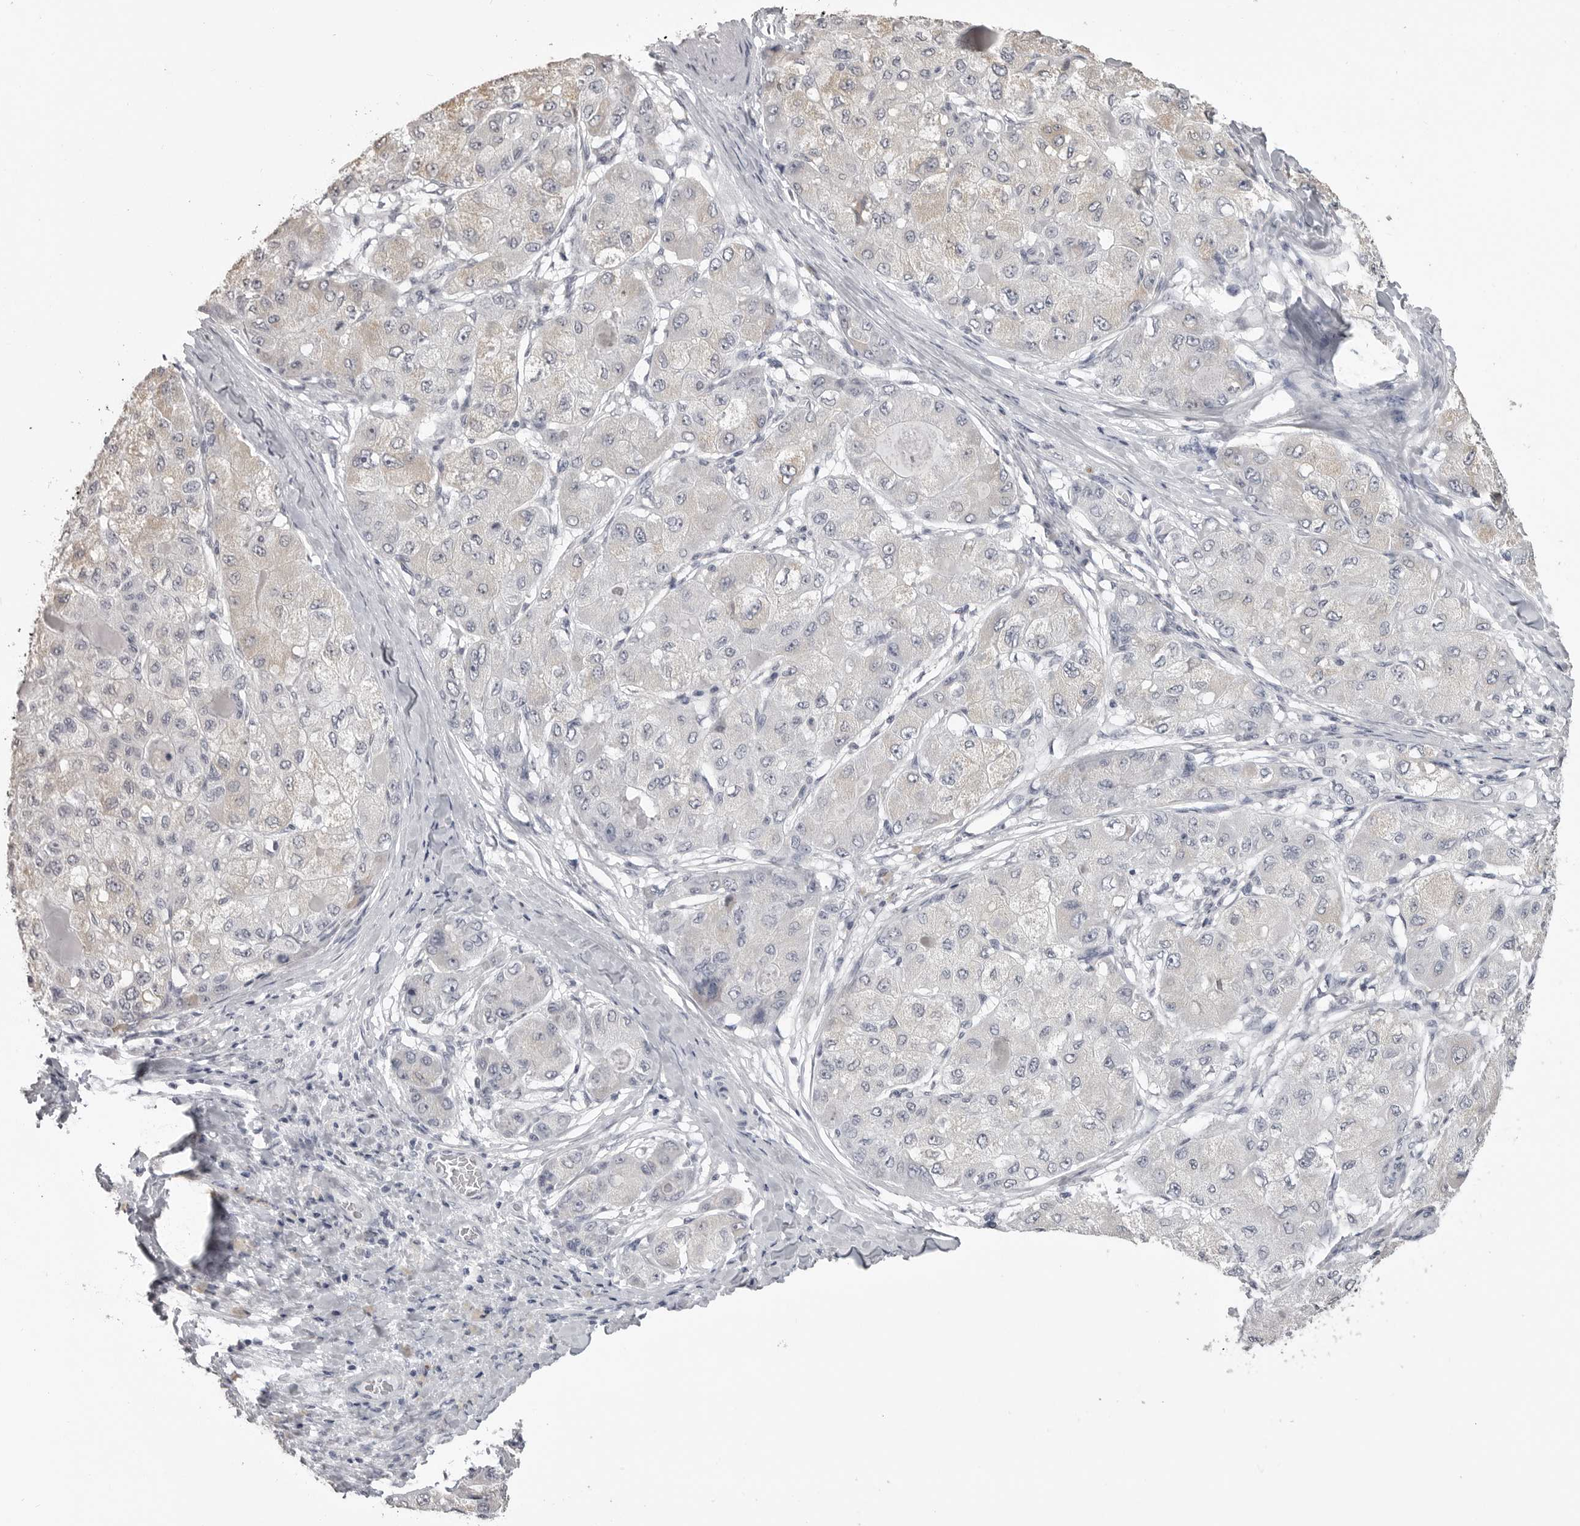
{"staining": {"intensity": "weak", "quantity": "<25%", "location": "cytoplasmic/membranous"}, "tissue": "liver cancer", "cell_type": "Tumor cells", "image_type": "cancer", "snomed": [{"axis": "morphology", "description": "Carcinoma, Hepatocellular, NOS"}, {"axis": "topography", "description": "Liver"}], "caption": "DAB immunohistochemical staining of human hepatocellular carcinoma (liver) shows no significant expression in tumor cells.", "gene": "GPN2", "patient": {"sex": "male", "age": 80}}